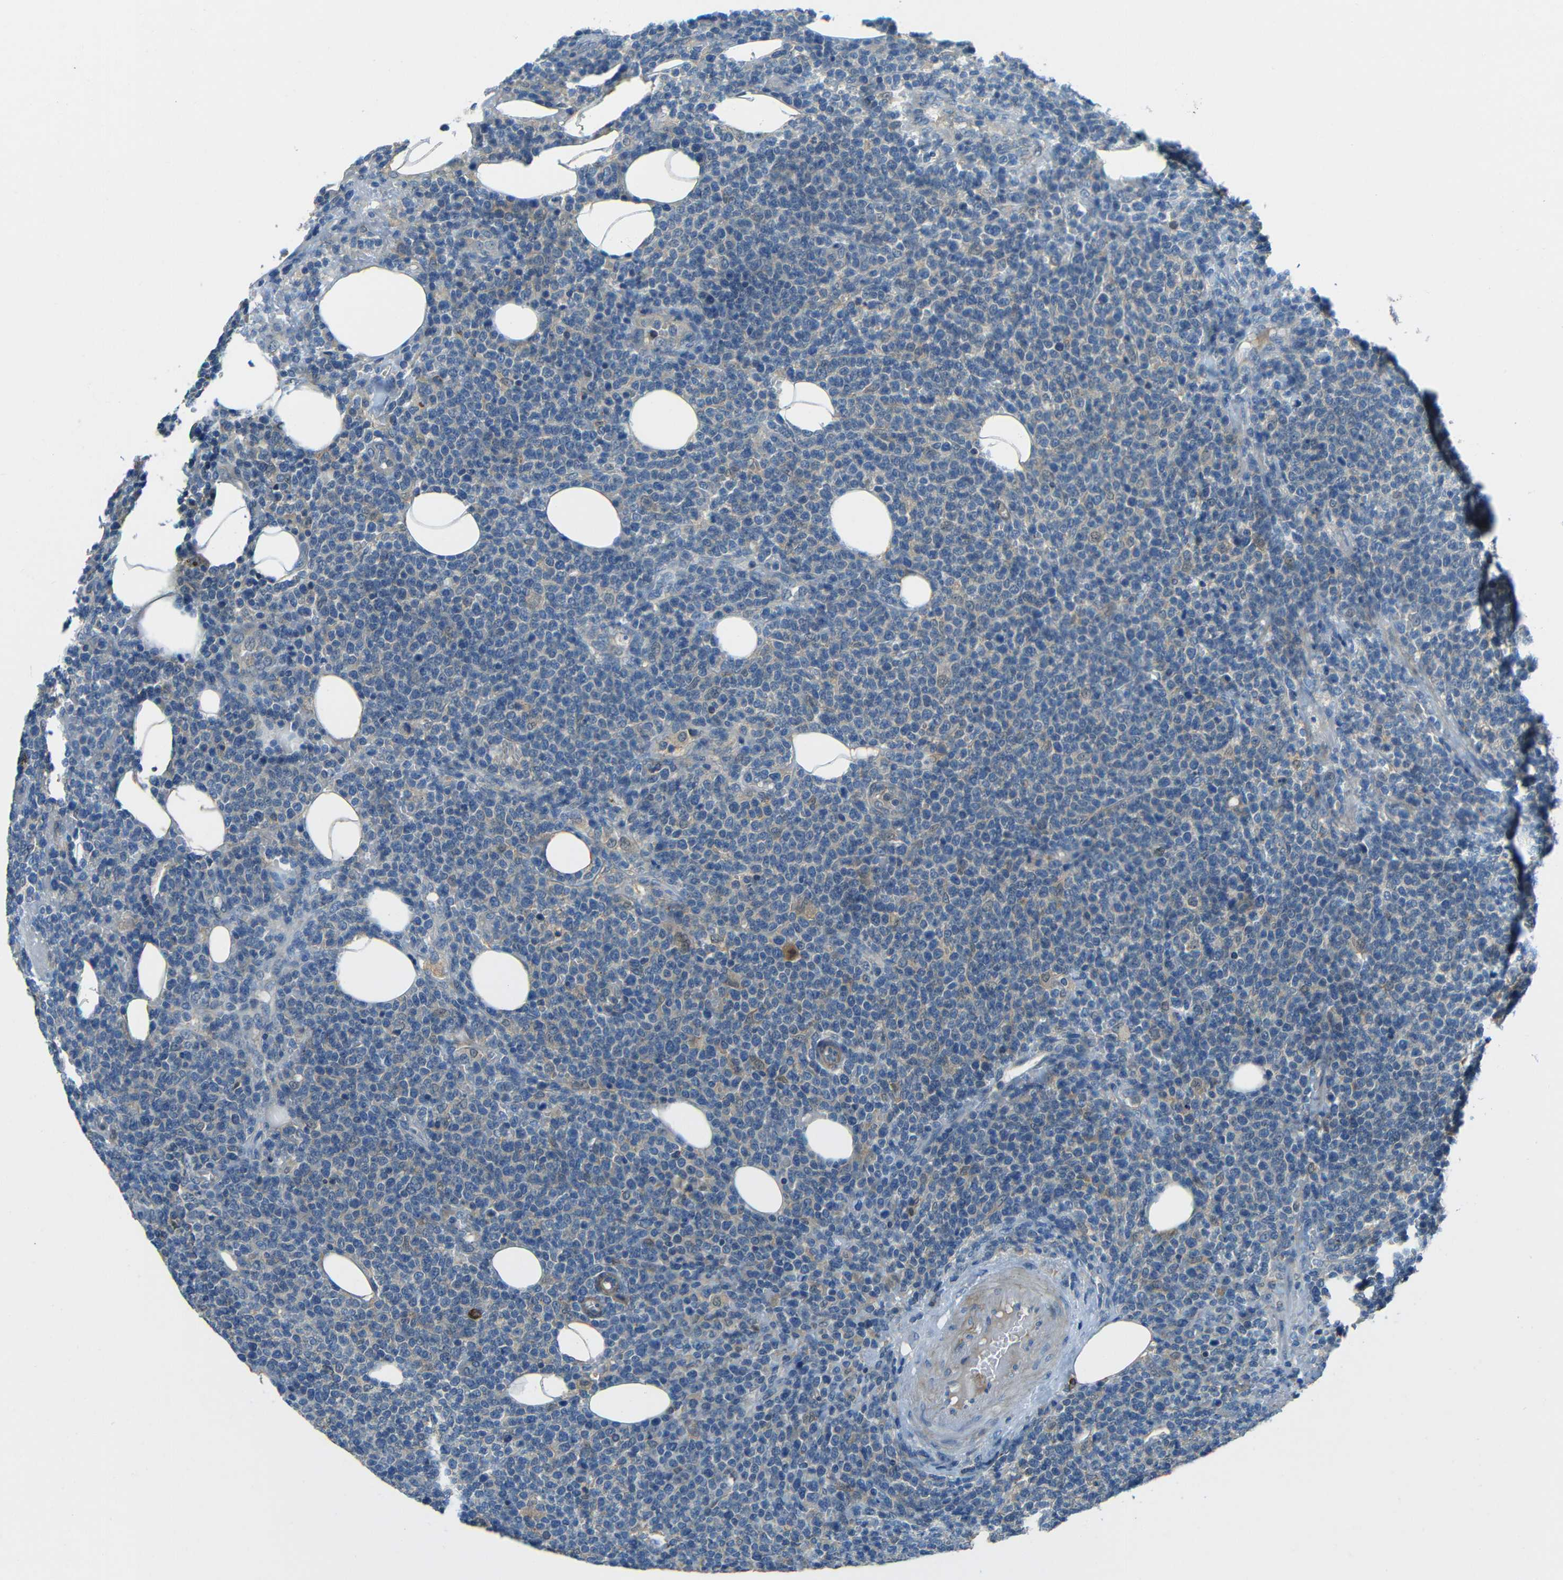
{"staining": {"intensity": "moderate", "quantity": "<25%", "location": "cytoplasmic/membranous"}, "tissue": "lymphoma", "cell_type": "Tumor cells", "image_type": "cancer", "snomed": [{"axis": "morphology", "description": "Malignant lymphoma, non-Hodgkin's type, High grade"}, {"axis": "topography", "description": "Lymph node"}], "caption": "Lymphoma was stained to show a protein in brown. There is low levels of moderate cytoplasmic/membranous expression in approximately <25% of tumor cells. (DAB (3,3'-diaminobenzidine) IHC with brightfield microscopy, high magnification).", "gene": "CYP26B1", "patient": {"sex": "male", "age": 61}}